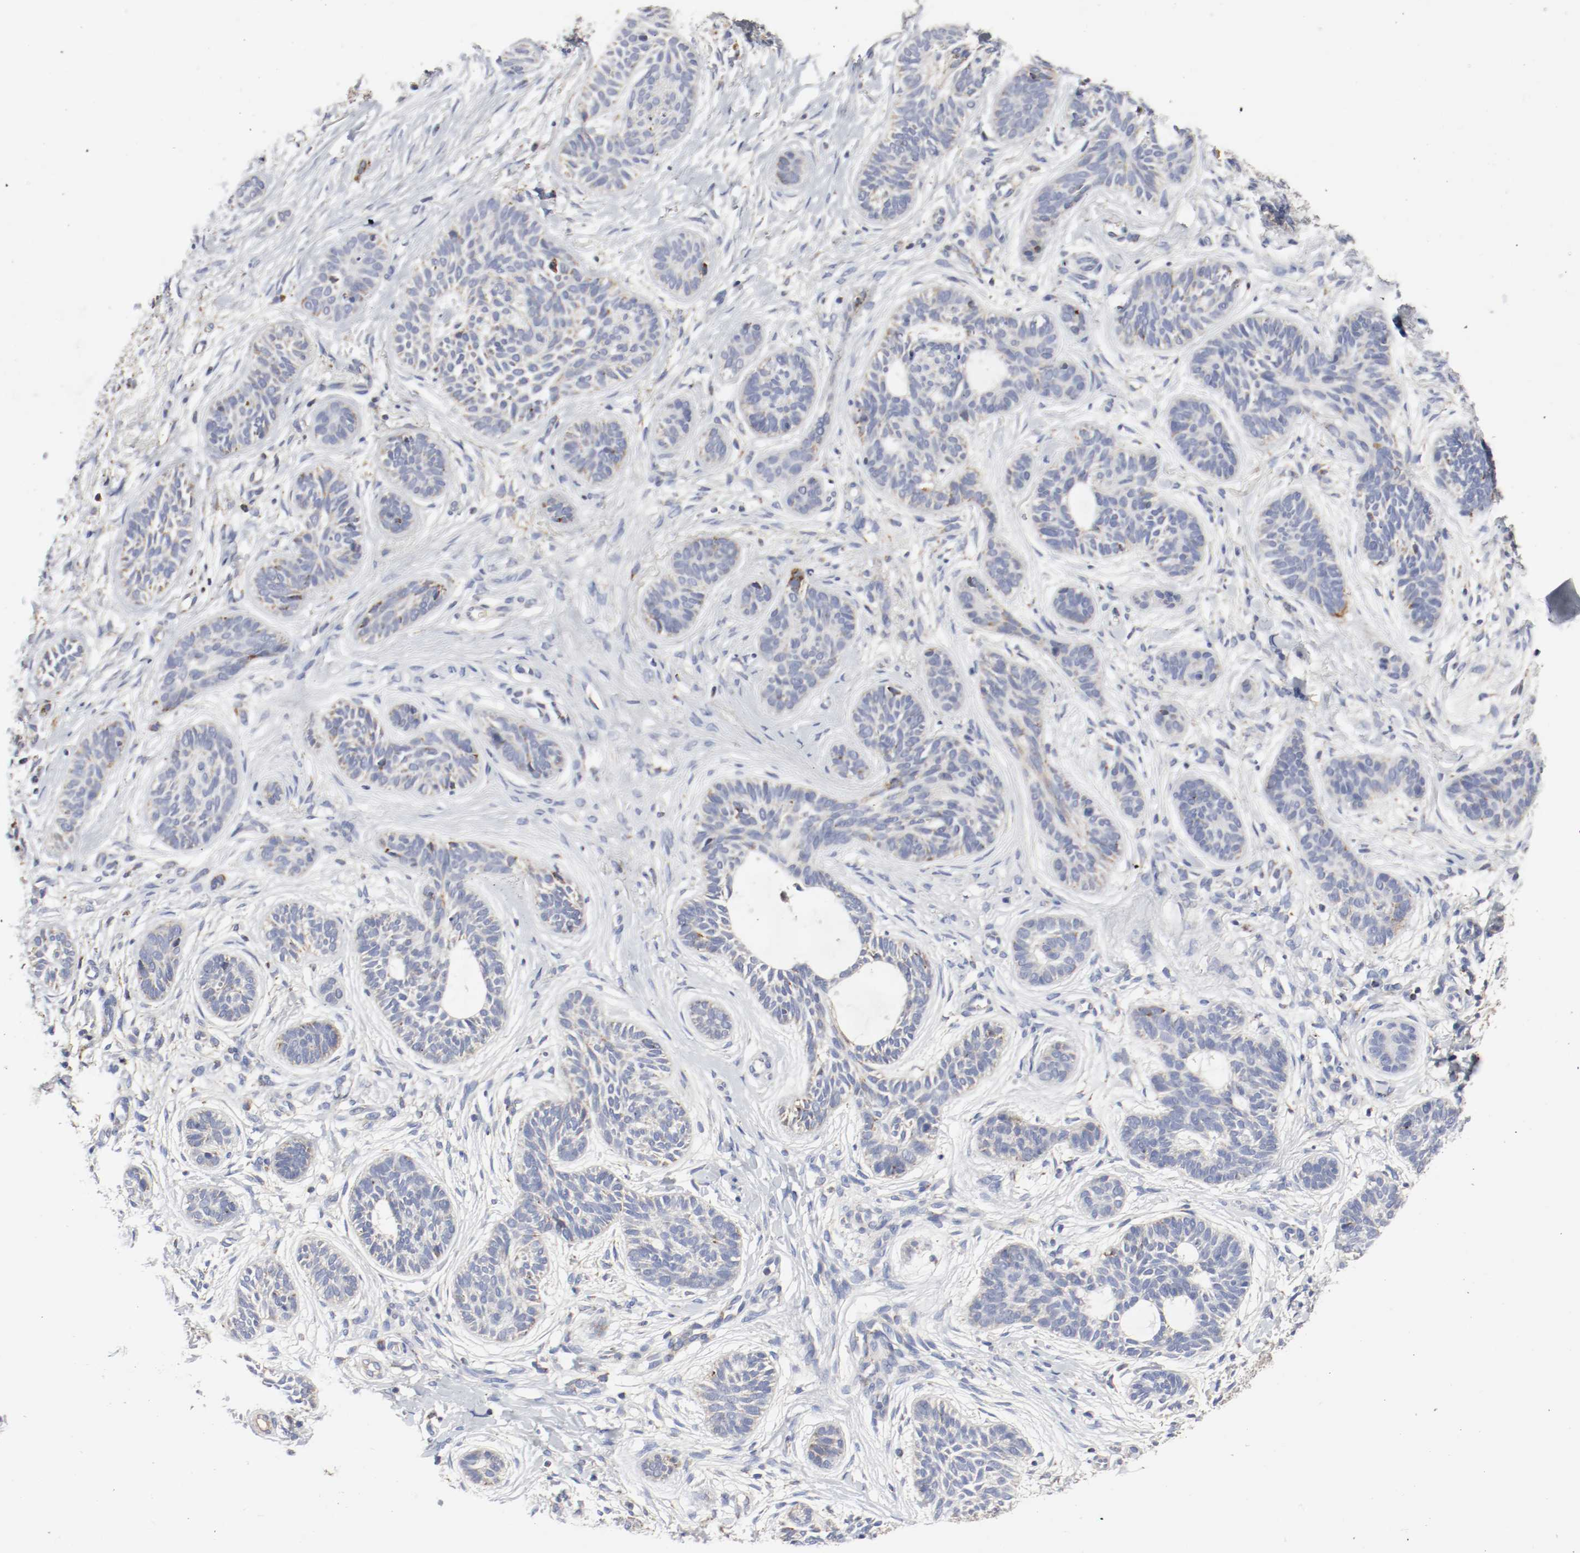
{"staining": {"intensity": "weak", "quantity": "<25%", "location": "cytoplasmic/membranous"}, "tissue": "skin cancer", "cell_type": "Tumor cells", "image_type": "cancer", "snomed": [{"axis": "morphology", "description": "Normal tissue, NOS"}, {"axis": "morphology", "description": "Basal cell carcinoma"}, {"axis": "topography", "description": "Skin"}], "caption": "An immunohistochemistry (IHC) photomicrograph of skin cancer is shown. There is no staining in tumor cells of skin cancer. (Brightfield microscopy of DAB (3,3'-diaminobenzidine) immunohistochemistry (IHC) at high magnification).", "gene": "AFG3L2", "patient": {"sex": "male", "age": 63}}